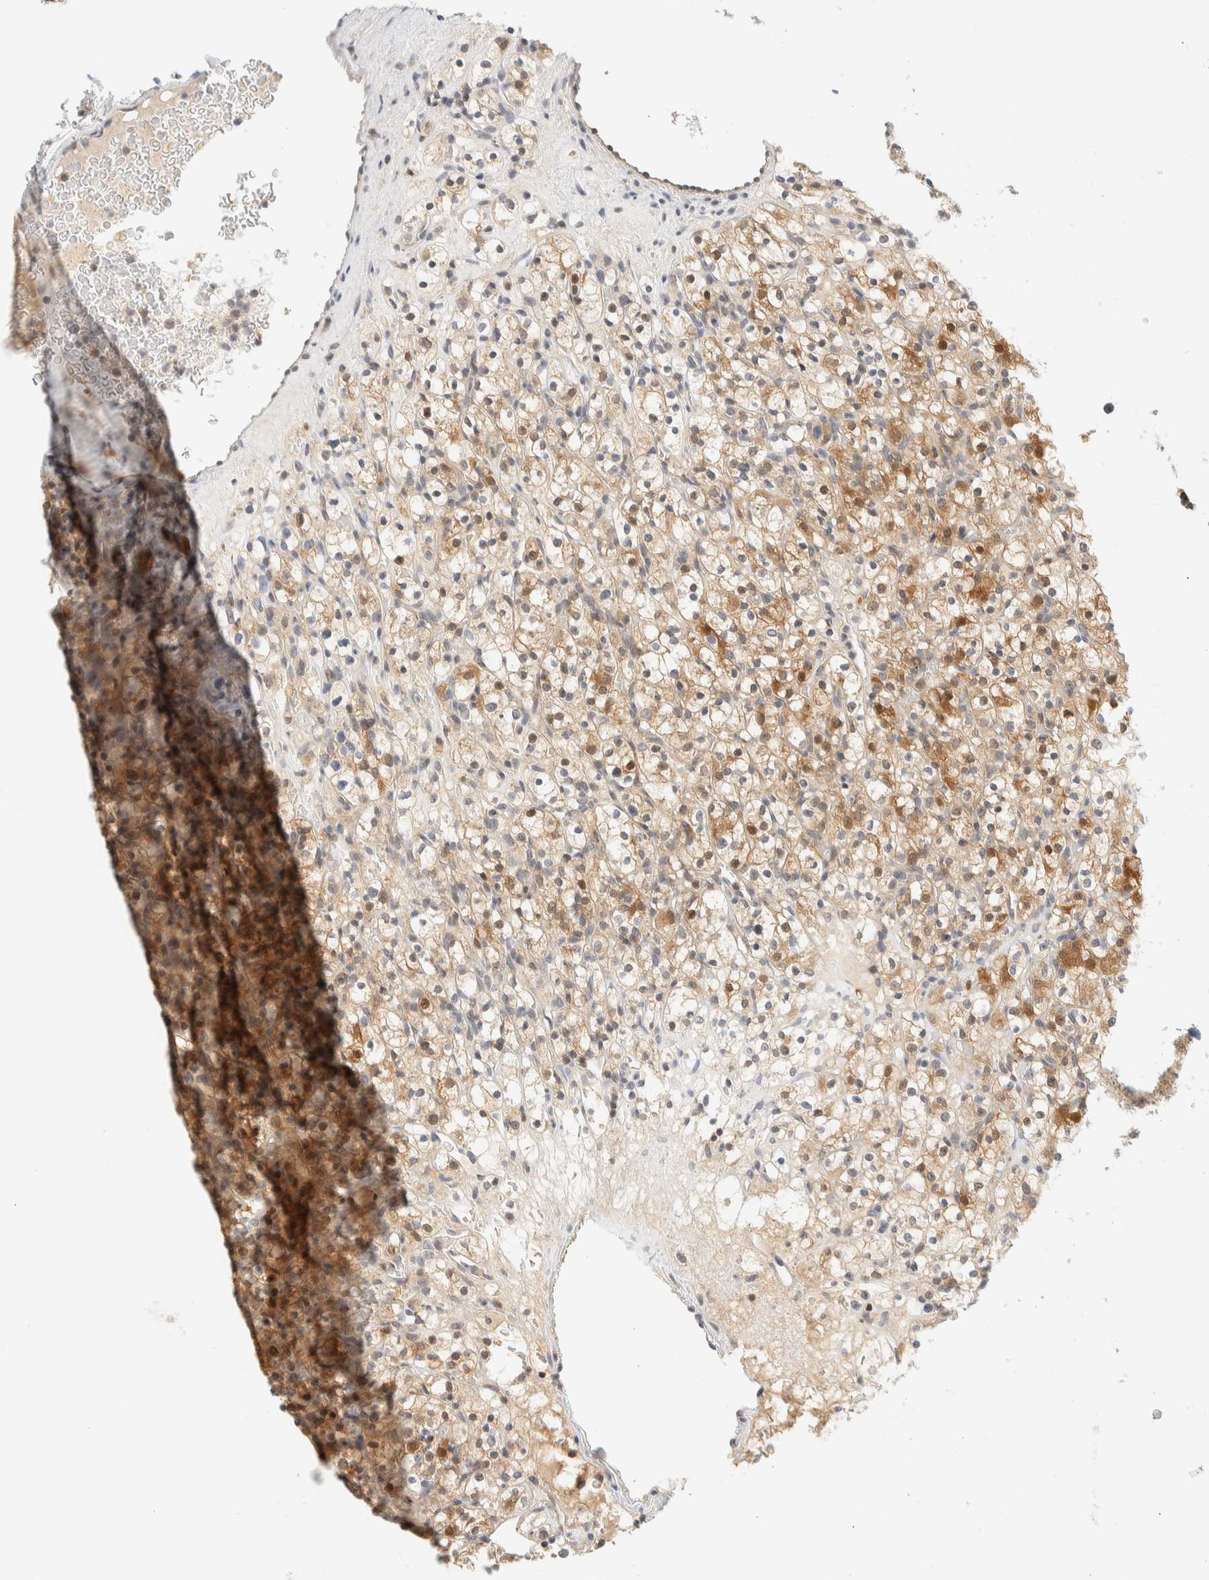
{"staining": {"intensity": "moderate", "quantity": ">75%", "location": "cytoplasmic/membranous"}, "tissue": "renal cancer", "cell_type": "Tumor cells", "image_type": "cancer", "snomed": [{"axis": "morphology", "description": "Normal tissue, NOS"}, {"axis": "morphology", "description": "Adenocarcinoma, NOS"}, {"axis": "topography", "description": "Kidney"}], "caption": "The photomicrograph reveals immunohistochemical staining of renal adenocarcinoma. There is moderate cytoplasmic/membranous expression is identified in approximately >75% of tumor cells. (IHC, brightfield microscopy, high magnification).", "gene": "PCYT2", "patient": {"sex": "female", "age": 72}}